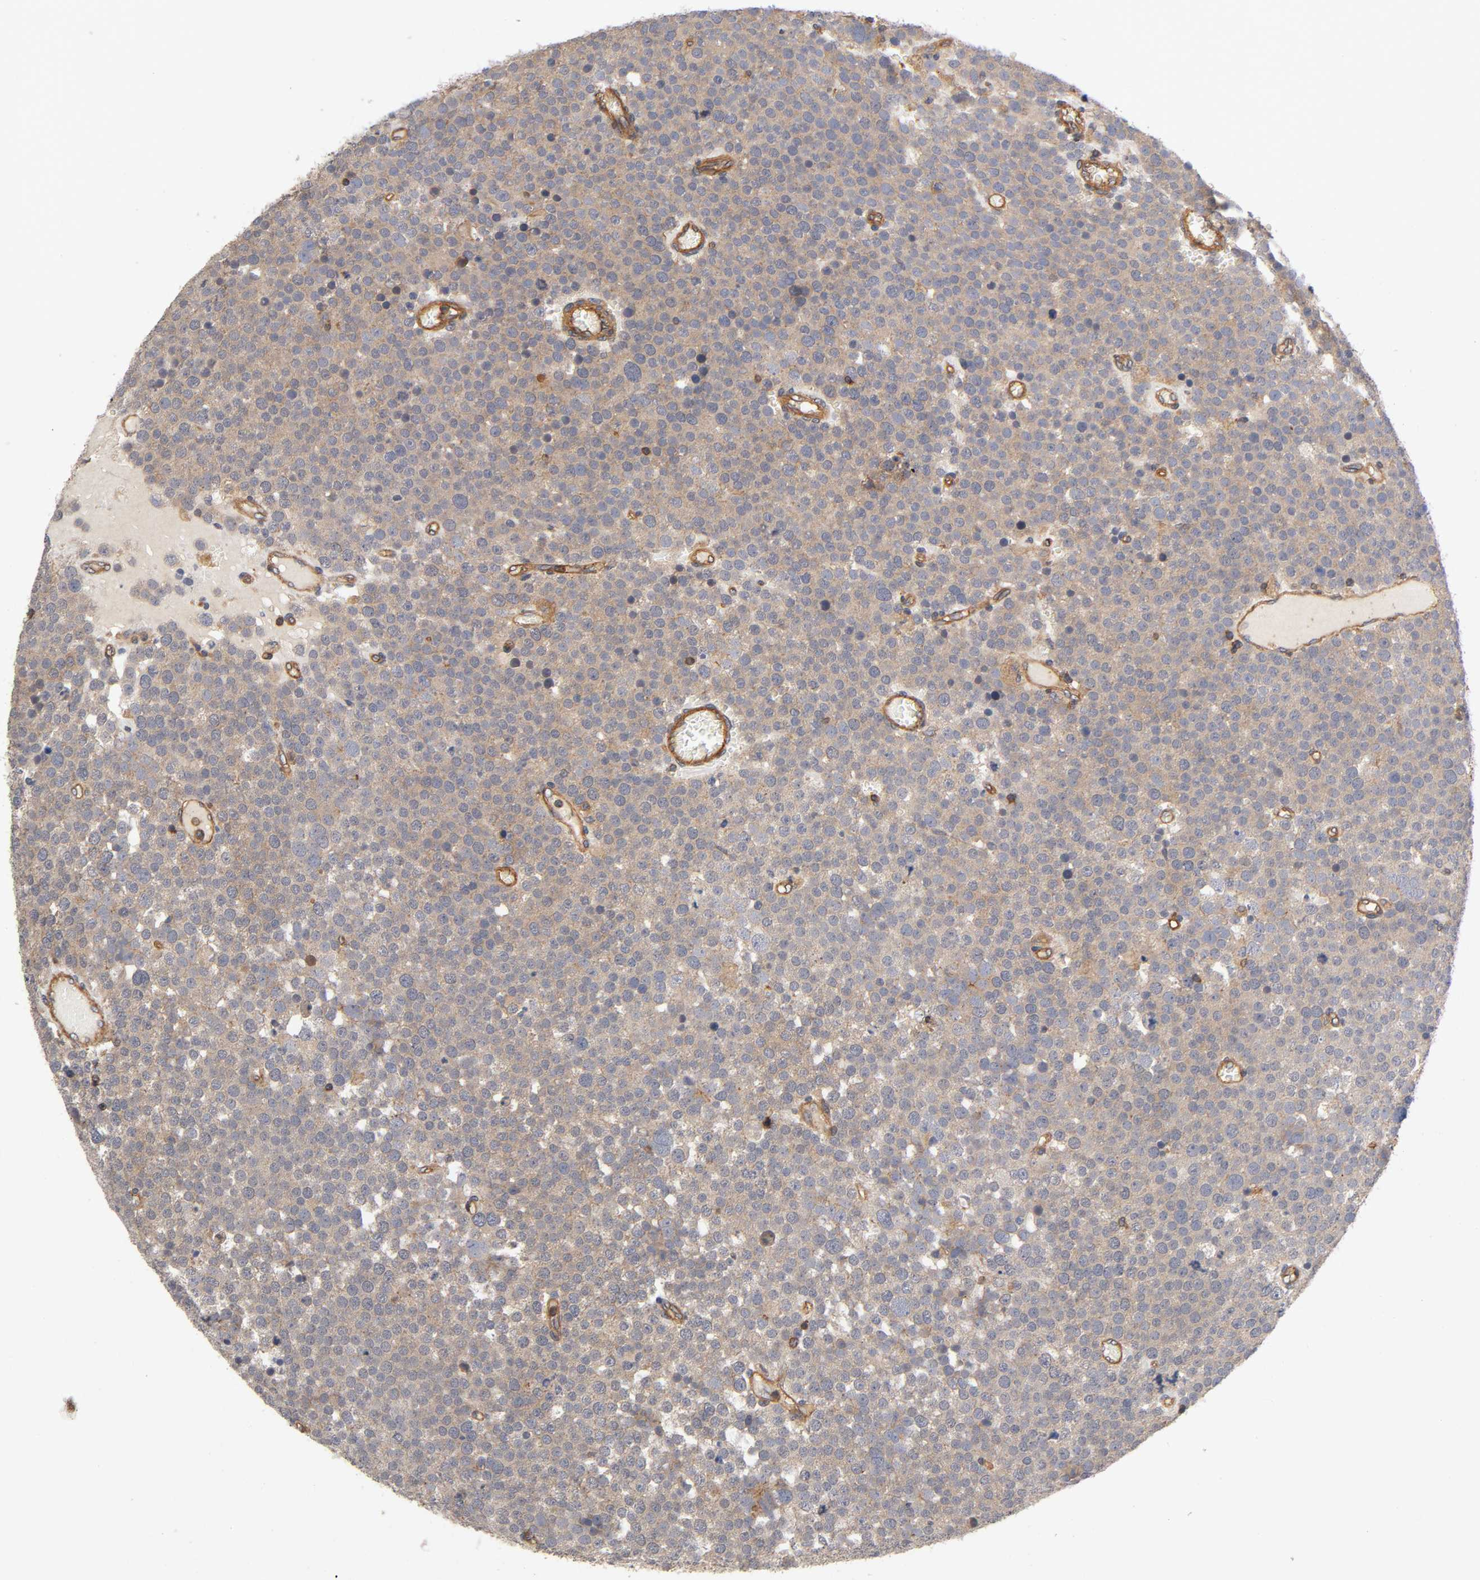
{"staining": {"intensity": "weak", "quantity": ">75%", "location": "cytoplasmic/membranous"}, "tissue": "testis cancer", "cell_type": "Tumor cells", "image_type": "cancer", "snomed": [{"axis": "morphology", "description": "Seminoma, NOS"}, {"axis": "topography", "description": "Testis"}], "caption": "Tumor cells show weak cytoplasmic/membranous expression in about >75% of cells in testis seminoma.", "gene": "LAMTOR2", "patient": {"sex": "male", "age": 71}}